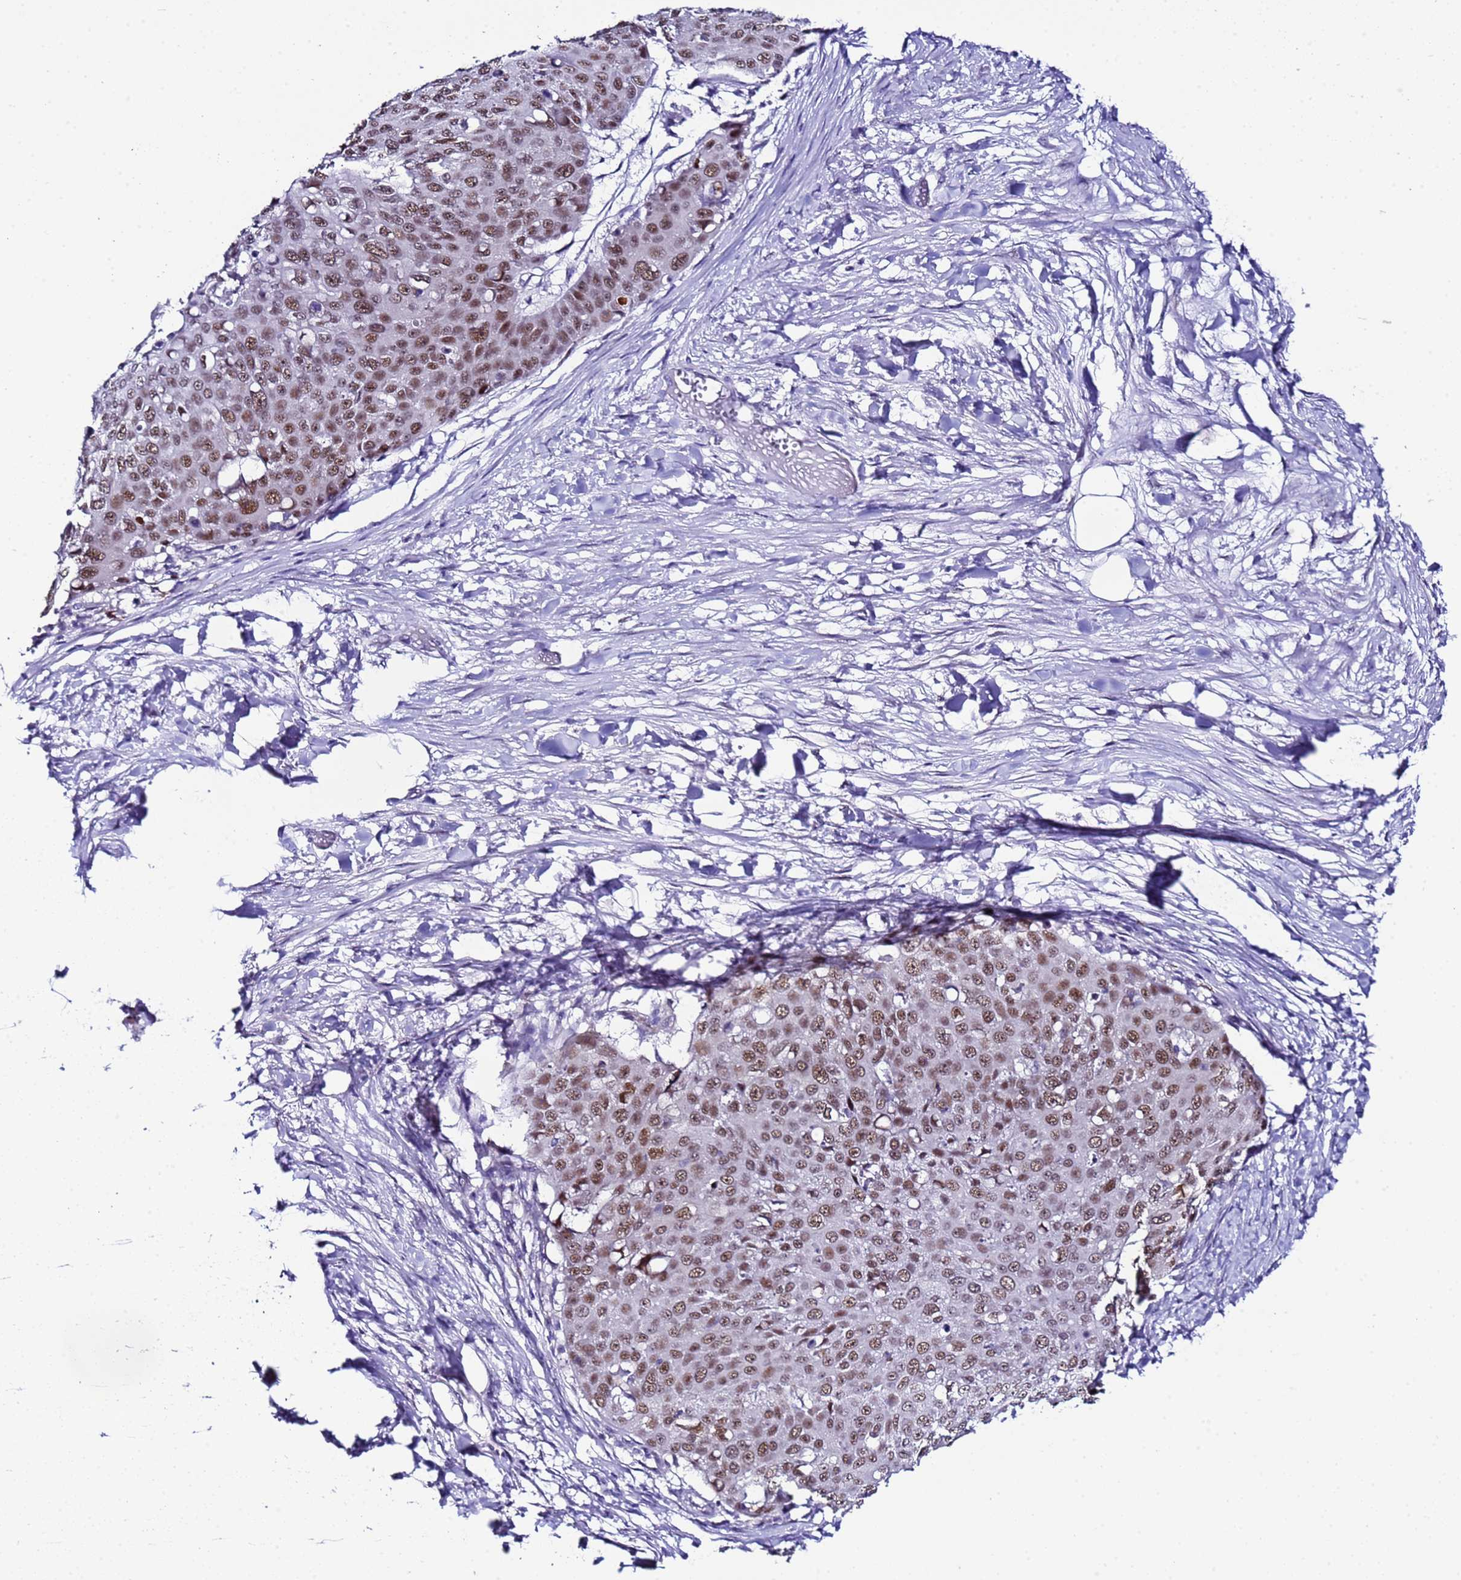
{"staining": {"intensity": "moderate", "quantity": ">75%", "location": "nuclear"}, "tissue": "skin cancer", "cell_type": "Tumor cells", "image_type": "cancer", "snomed": [{"axis": "morphology", "description": "Squamous cell carcinoma, NOS"}, {"axis": "topography", "description": "Skin"}], "caption": "DAB immunohistochemical staining of human skin cancer reveals moderate nuclear protein staining in about >75% of tumor cells.", "gene": "BCL7A", "patient": {"sex": "male", "age": 71}}